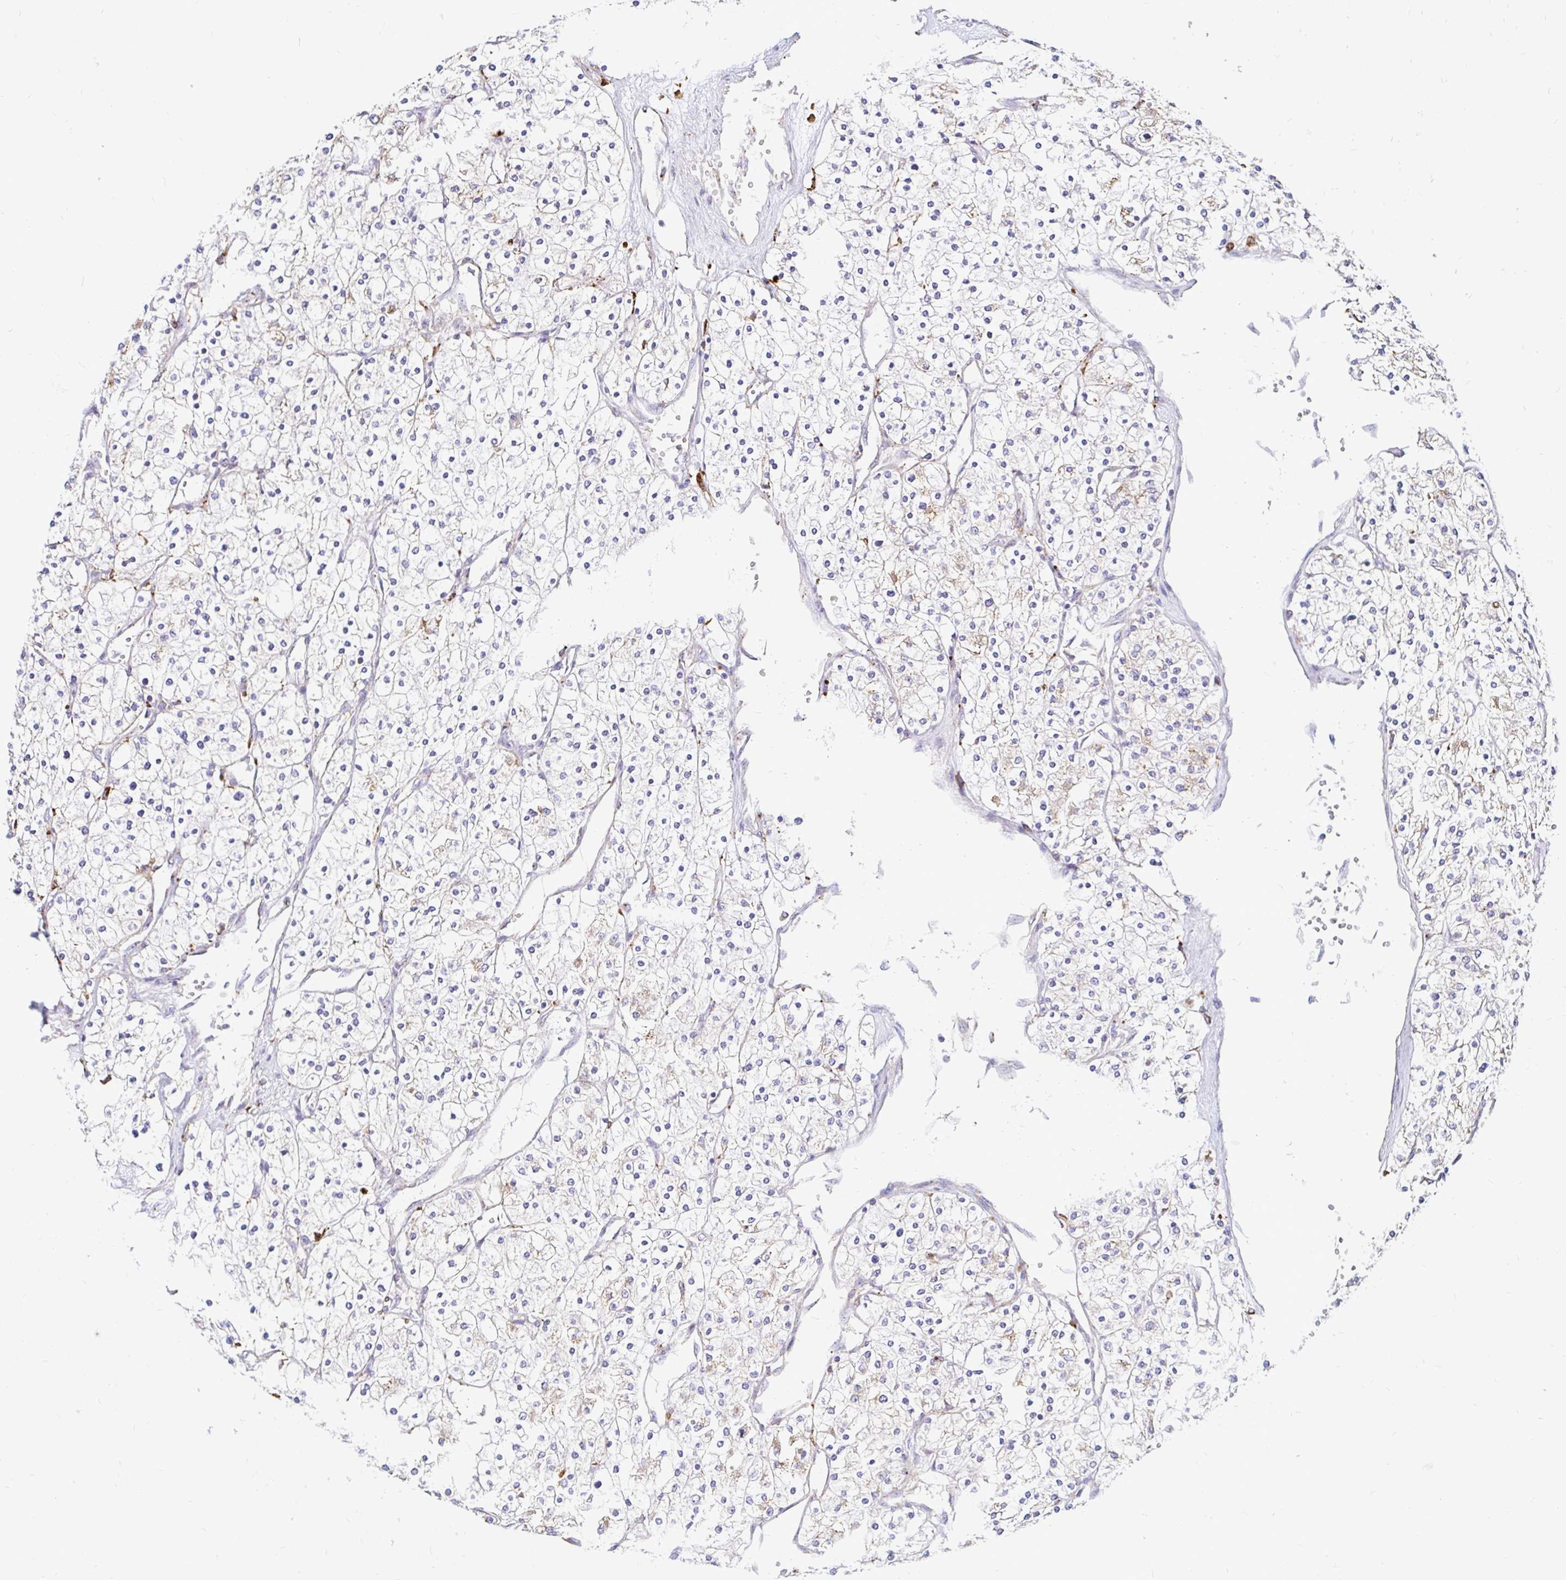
{"staining": {"intensity": "negative", "quantity": "none", "location": "none"}, "tissue": "renal cancer", "cell_type": "Tumor cells", "image_type": "cancer", "snomed": [{"axis": "morphology", "description": "Adenocarcinoma, NOS"}, {"axis": "topography", "description": "Kidney"}], "caption": "Human renal cancer (adenocarcinoma) stained for a protein using immunohistochemistry (IHC) demonstrates no positivity in tumor cells.", "gene": "FUCA1", "patient": {"sex": "male", "age": 80}}